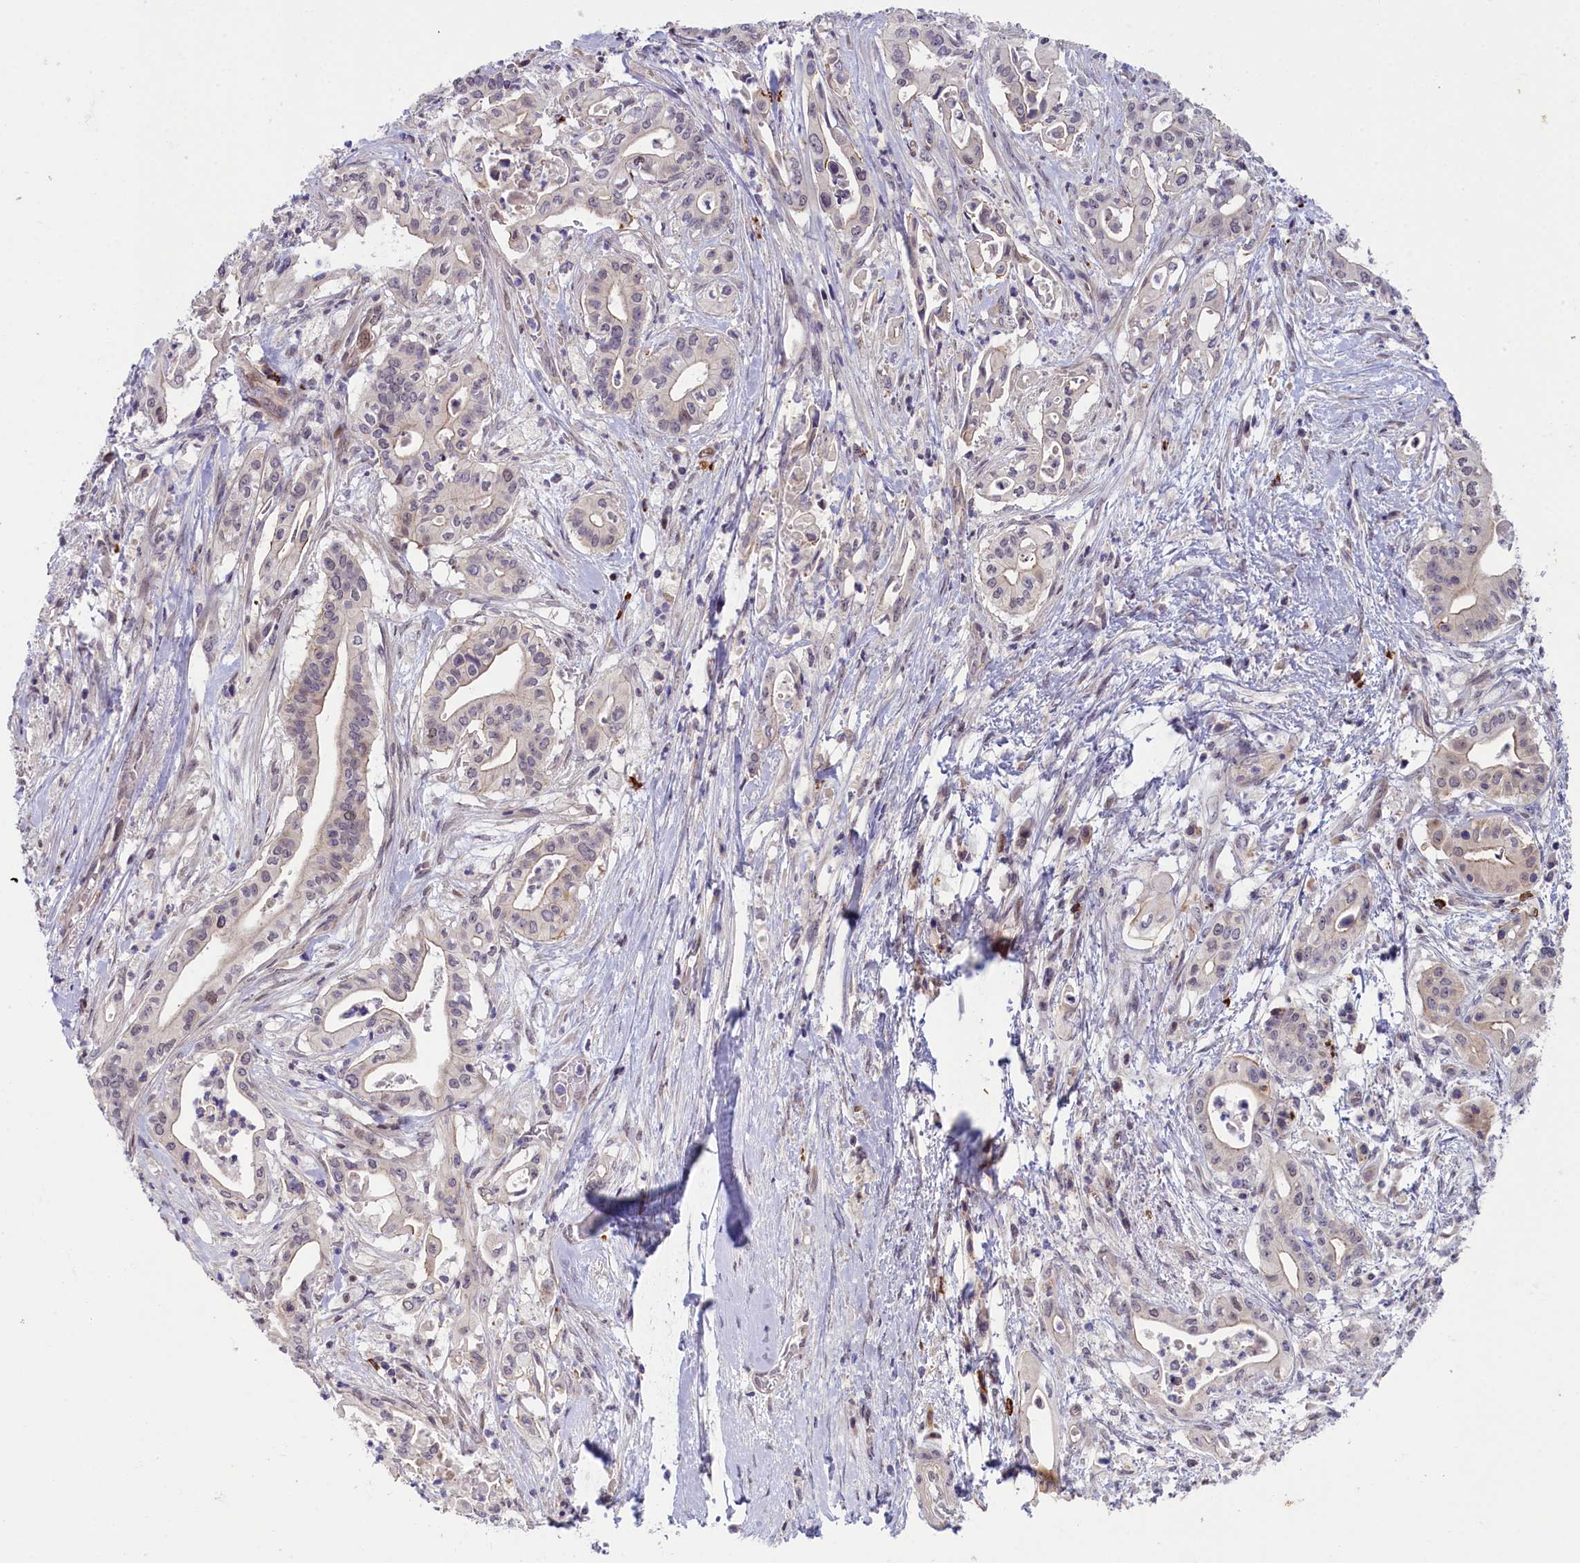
{"staining": {"intensity": "negative", "quantity": "none", "location": "none"}, "tissue": "pancreatic cancer", "cell_type": "Tumor cells", "image_type": "cancer", "snomed": [{"axis": "morphology", "description": "Adenocarcinoma, NOS"}, {"axis": "topography", "description": "Pancreas"}], "caption": "Immunohistochemistry histopathology image of human adenocarcinoma (pancreatic) stained for a protein (brown), which exhibits no expression in tumor cells.", "gene": "CCL23", "patient": {"sex": "female", "age": 77}}